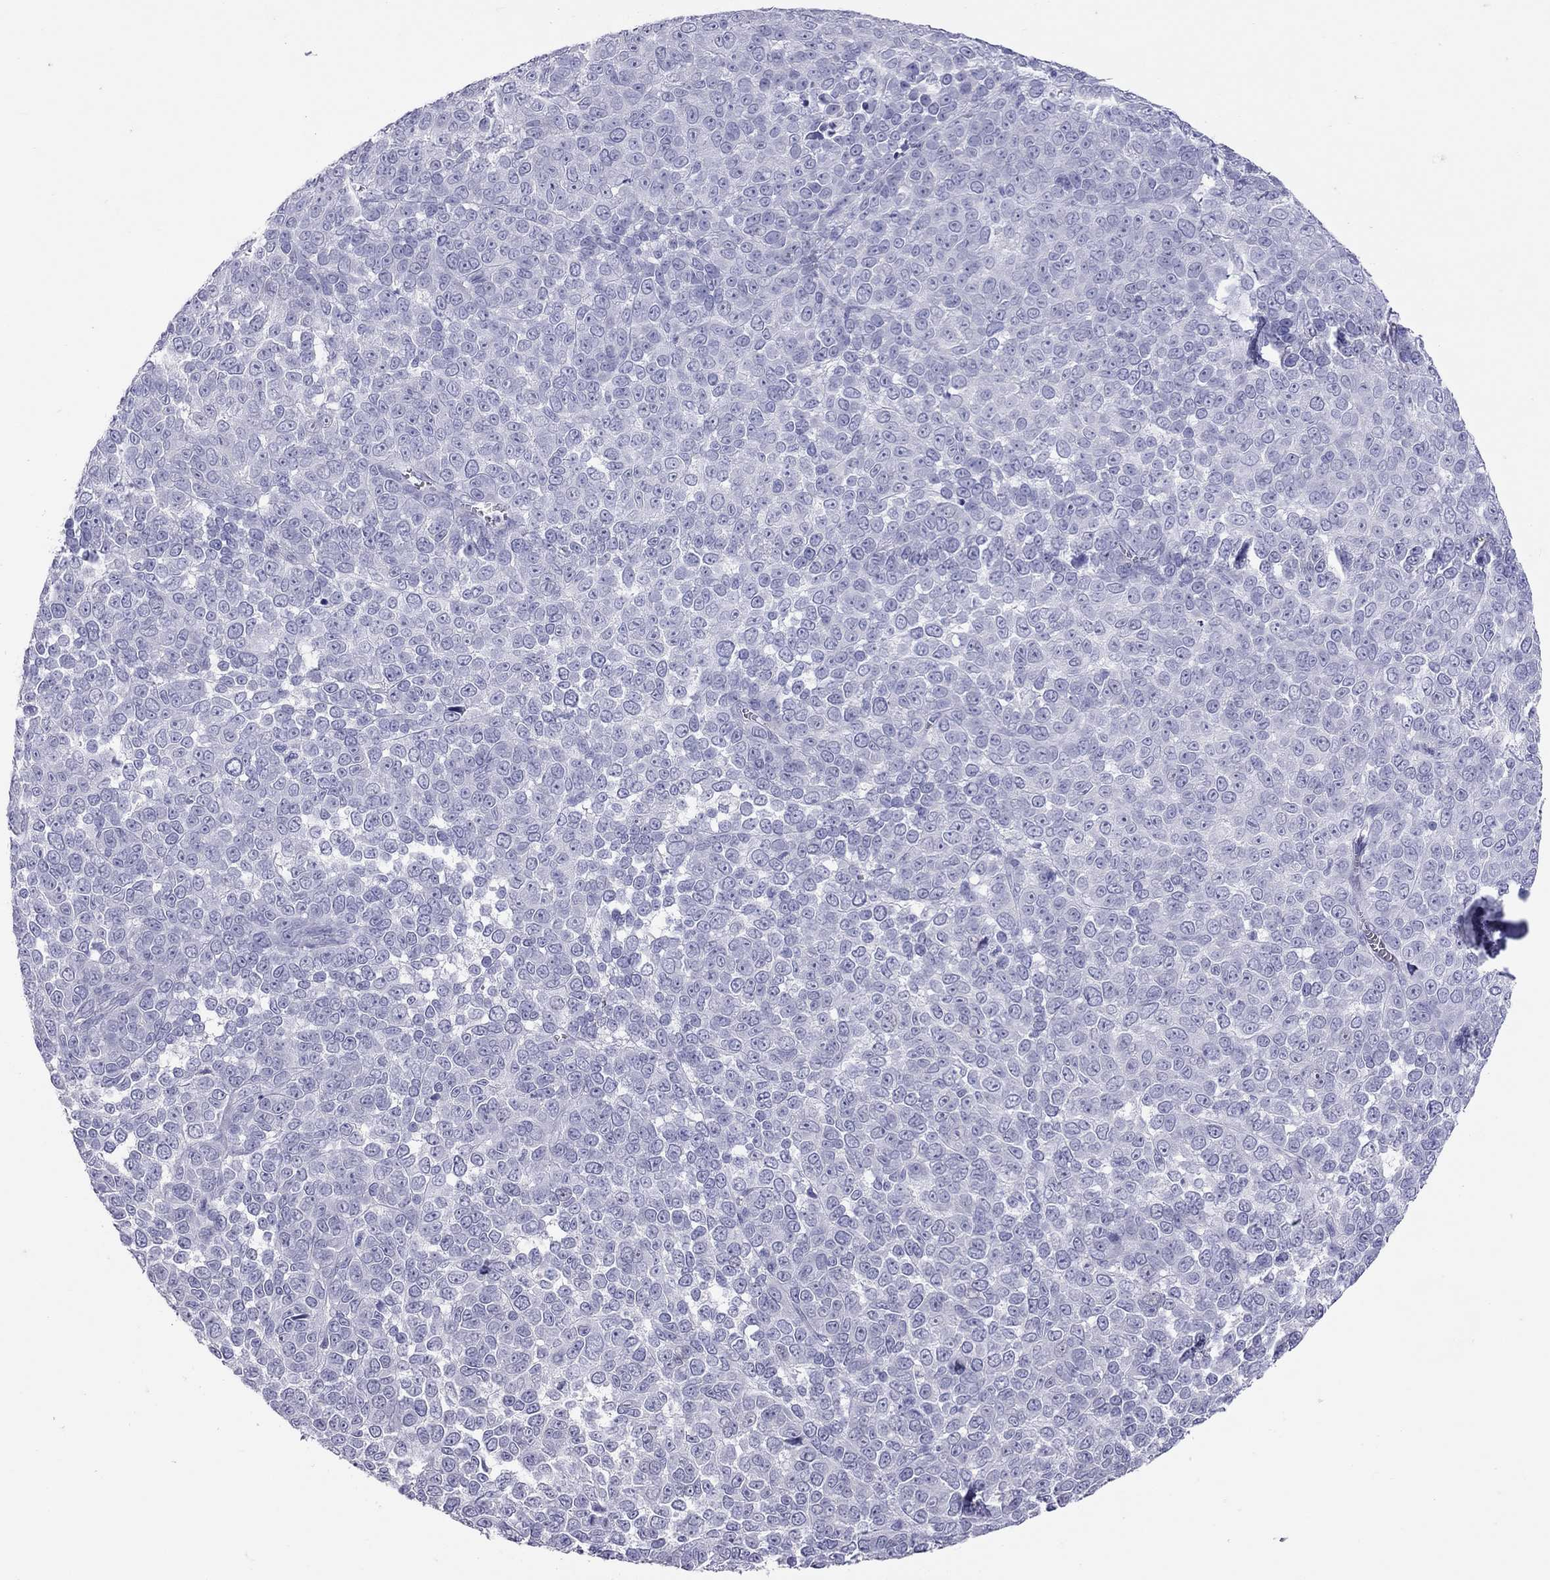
{"staining": {"intensity": "negative", "quantity": "none", "location": "none"}, "tissue": "melanoma", "cell_type": "Tumor cells", "image_type": "cancer", "snomed": [{"axis": "morphology", "description": "Malignant melanoma, NOS"}, {"axis": "topography", "description": "Skin"}], "caption": "Photomicrograph shows no protein staining in tumor cells of malignant melanoma tissue.", "gene": "MUC16", "patient": {"sex": "female", "age": 95}}